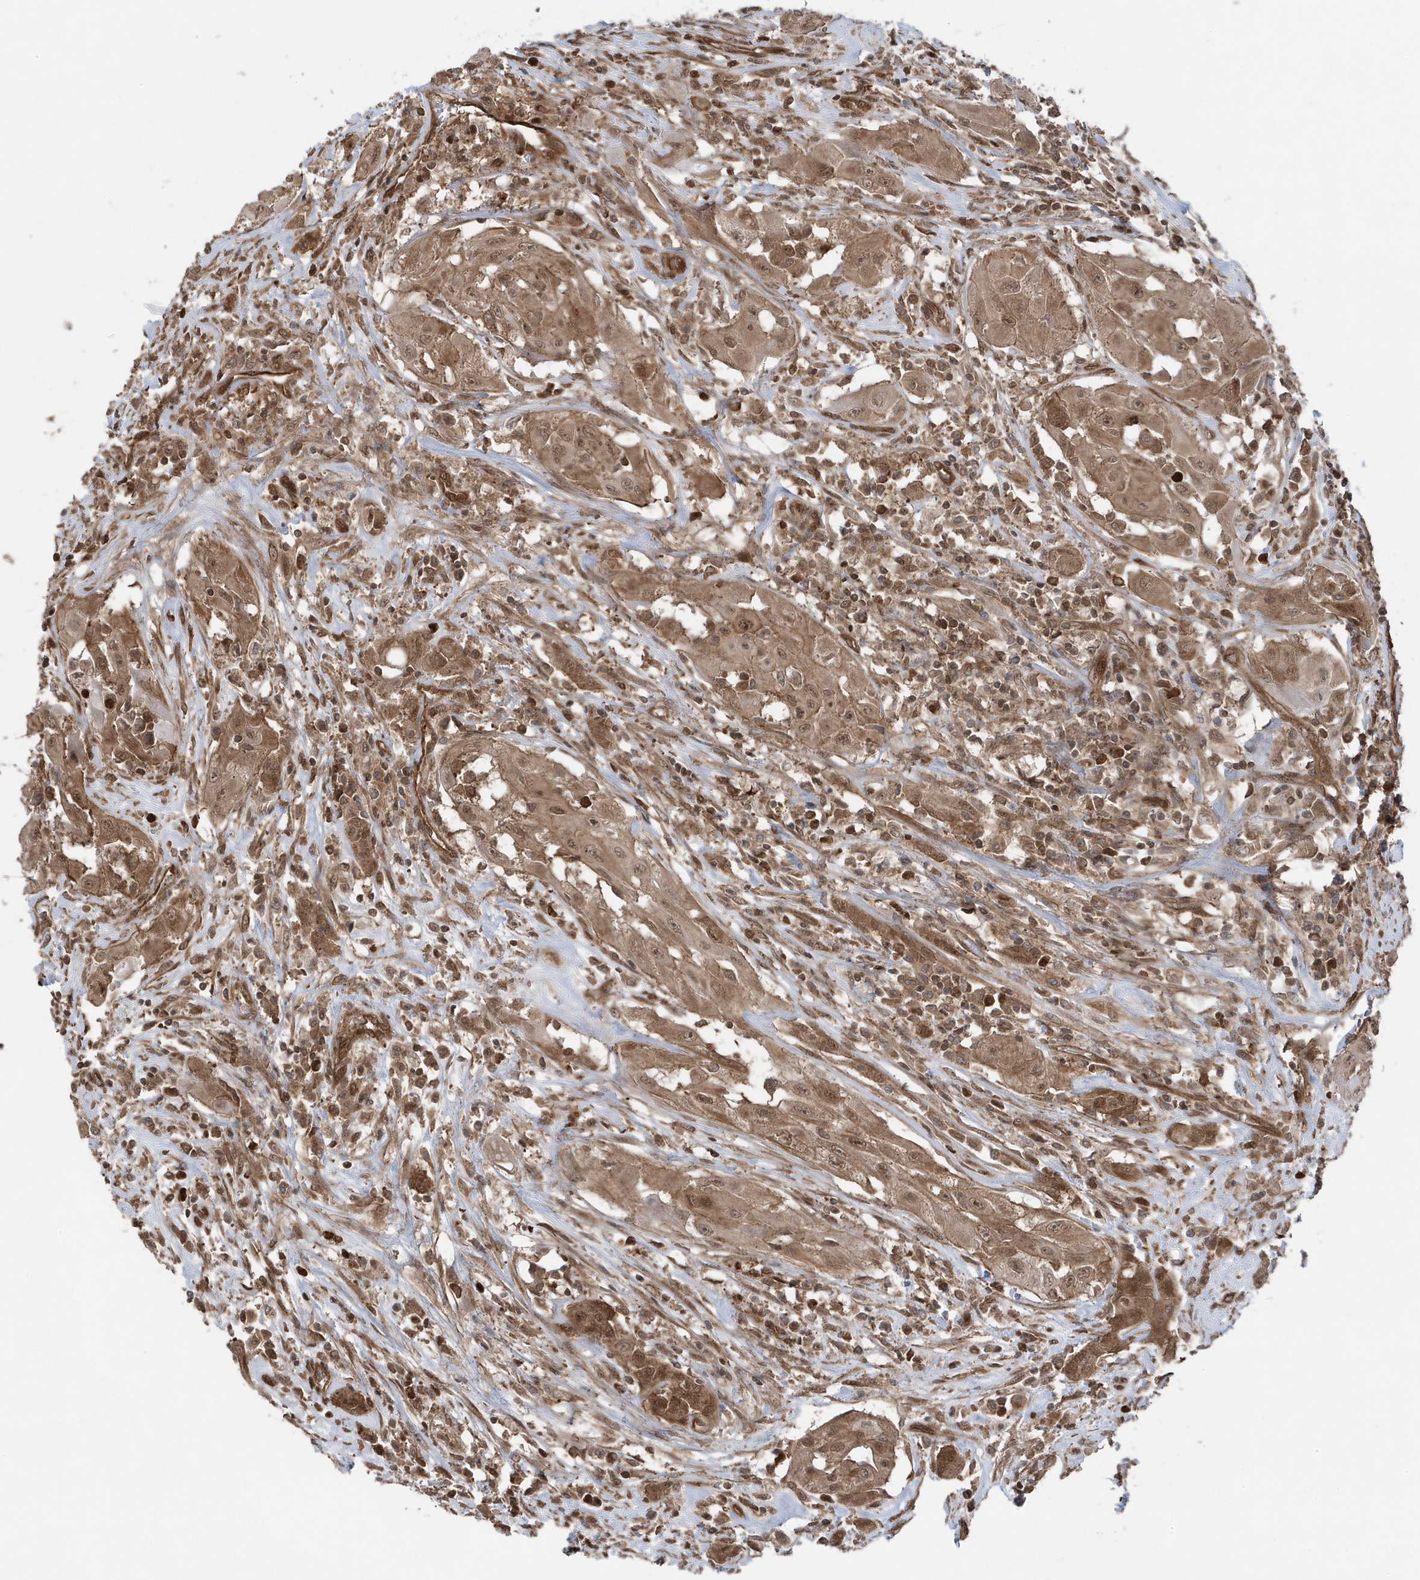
{"staining": {"intensity": "moderate", "quantity": ">75%", "location": "cytoplasmic/membranous,nuclear"}, "tissue": "thyroid cancer", "cell_type": "Tumor cells", "image_type": "cancer", "snomed": [{"axis": "morphology", "description": "Papillary adenocarcinoma, NOS"}, {"axis": "topography", "description": "Thyroid gland"}], "caption": "Protein expression analysis of papillary adenocarcinoma (thyroid) displays moderate cytoplasmic/membranous and nuclear positivity in about >75% of tumor cells.", "gene": "MAPK1IP1L", "patient": {"sex": "female", "age": 59}}